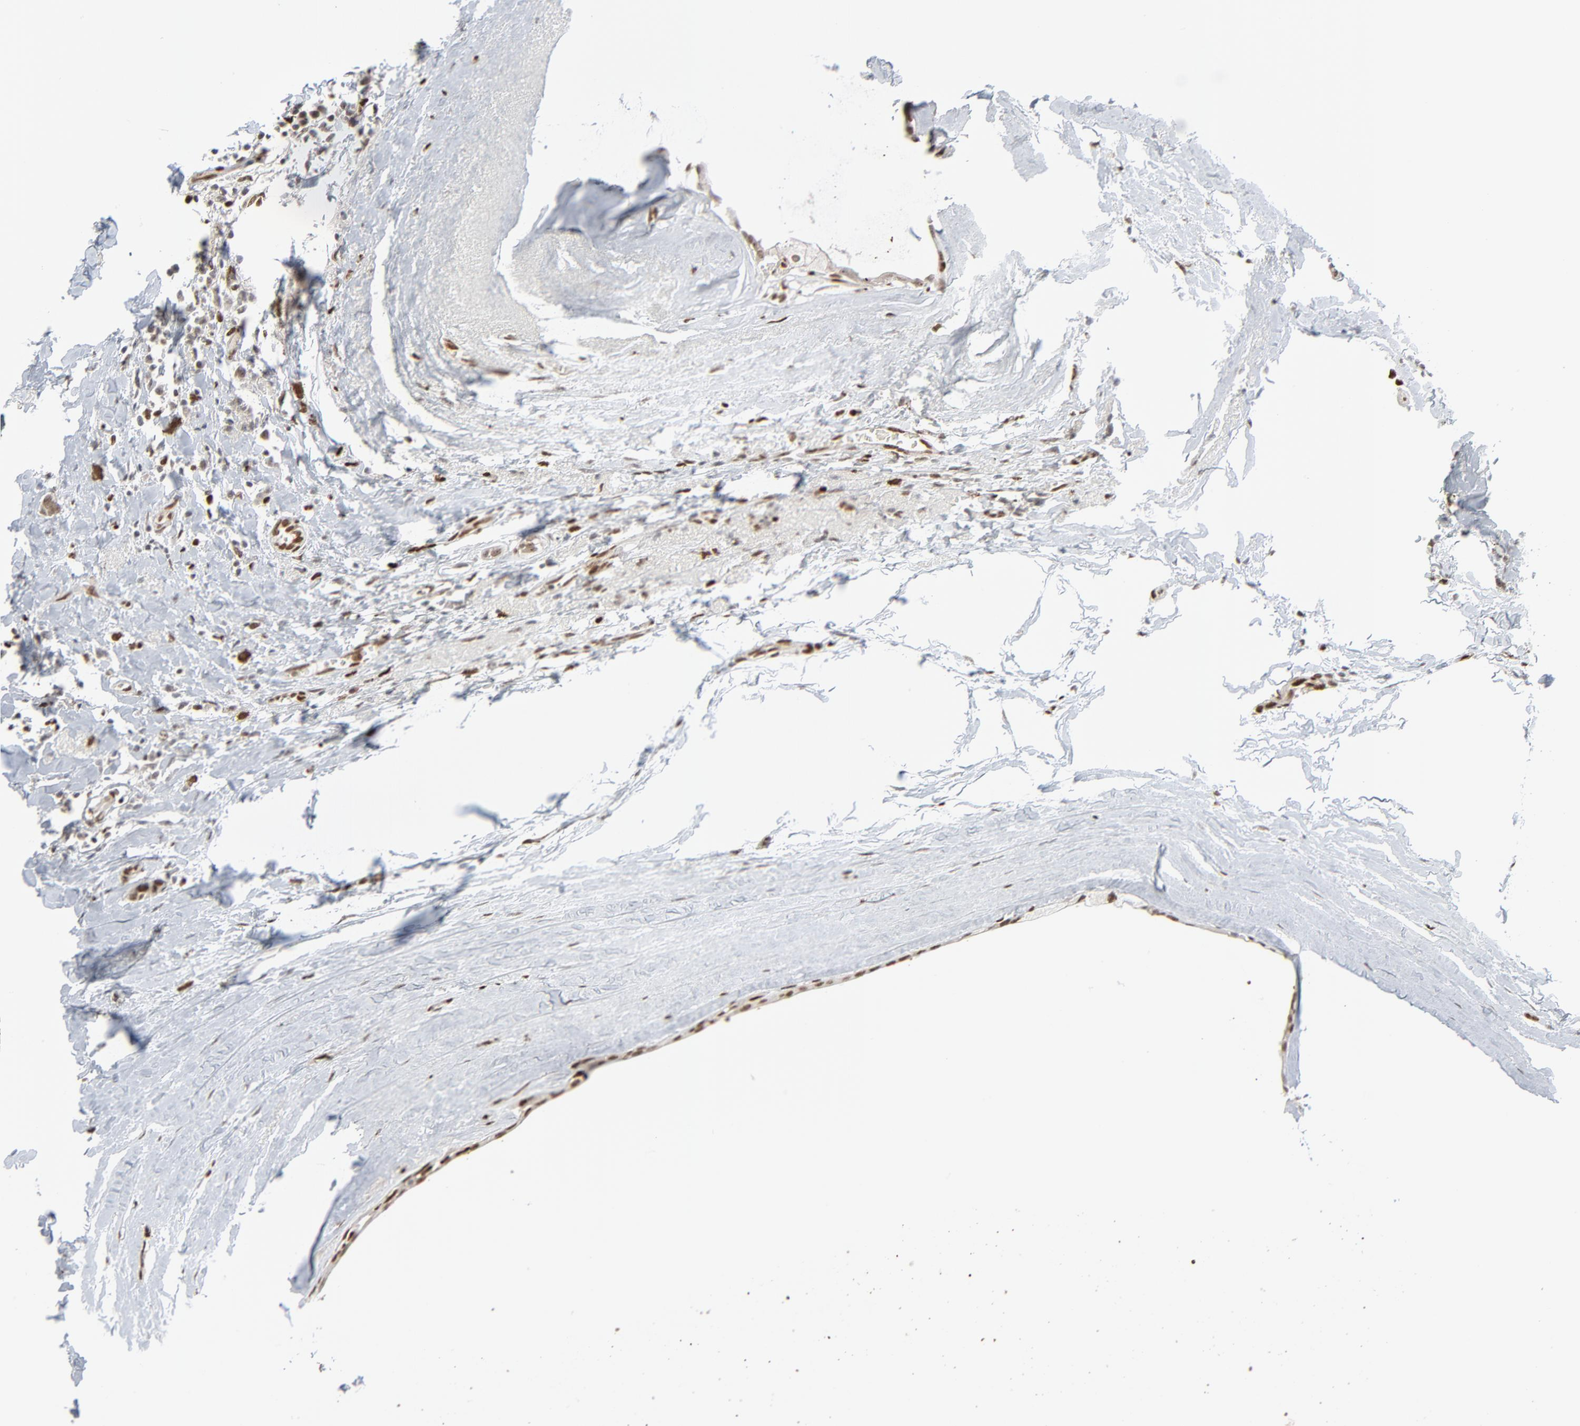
{"staining": {"intensity": "moderate", "quantity": ">75%", "location": "nuclear"}, "tissue": "breast cancer", "cell_type": "Tumor cells", "image_type": "cancer", "snomed": [{"axis": "morphology", "description": "Duct carcinoma"}, {"axis": "topography", "description": "Breast"}], "caption": "An immunohistochemistry photomicrograph of tumor tissue is shown. Protein staining in brown highlights moderate nuclear positivity in infiltrating ductal carcinoma (breast) within tumor cells. The protein is shown in brown color, while the nuclei are stained blue.", "gene": "CUX1", "patient": {"sex": "female", "age": 54}}